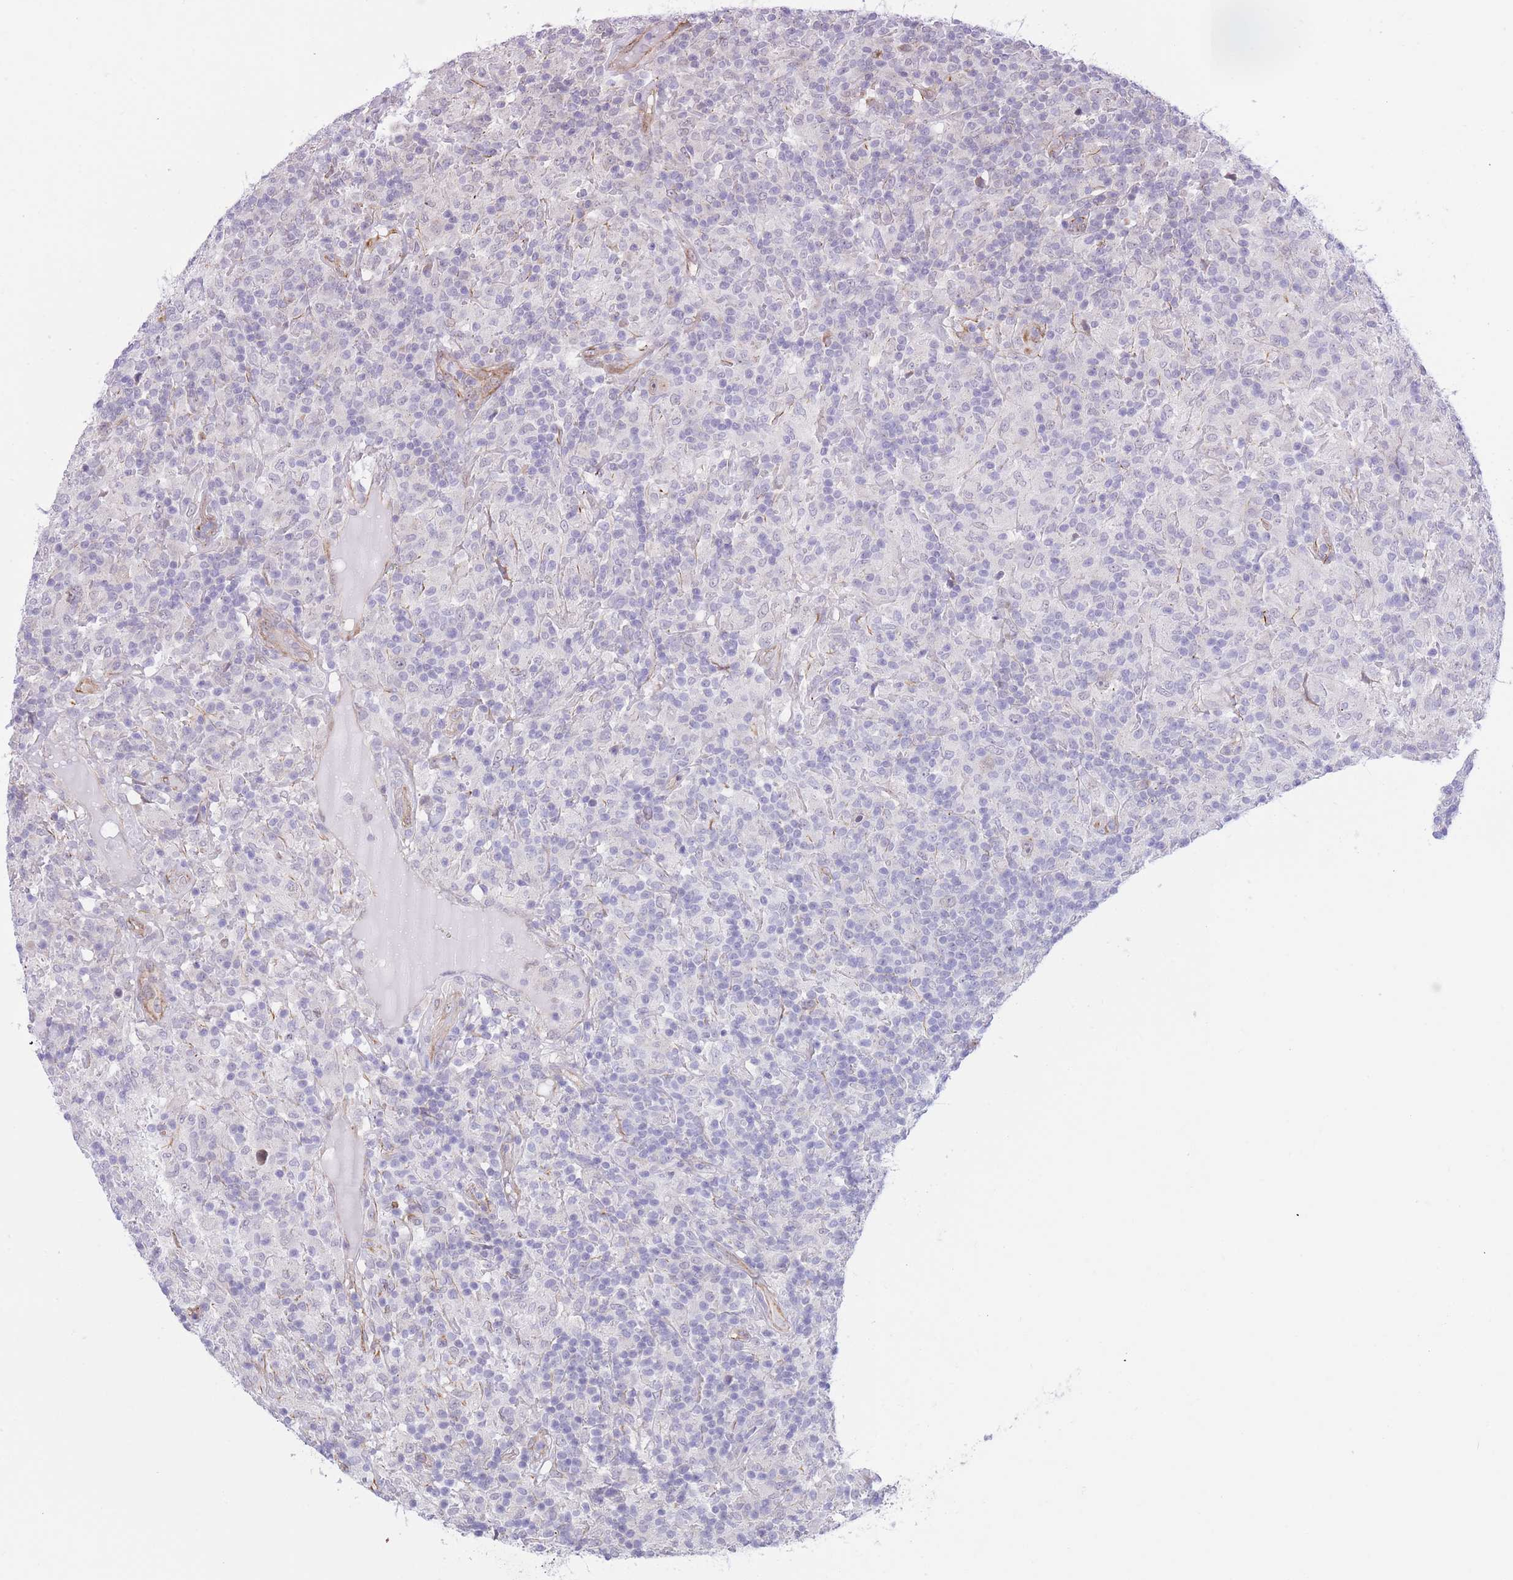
{"staining": {"intensity": "negative", "quantity": "none", "location": "none"}, "tissue": "lymphoma", "cell_type": "Tumor cells", "image_type": "cancer", "snomed": [{"axis": "morphology", "description": "Hodgkin's disease, NOS"}, {"axis": "topography", "description": "Lymph node"}], "caption": "Hodgkin's disease was stained to show a protein in brown. There is no significant expression in tumor cells.", "gene": "PSG8", "patient": {"sex": "male", "age": 70}}